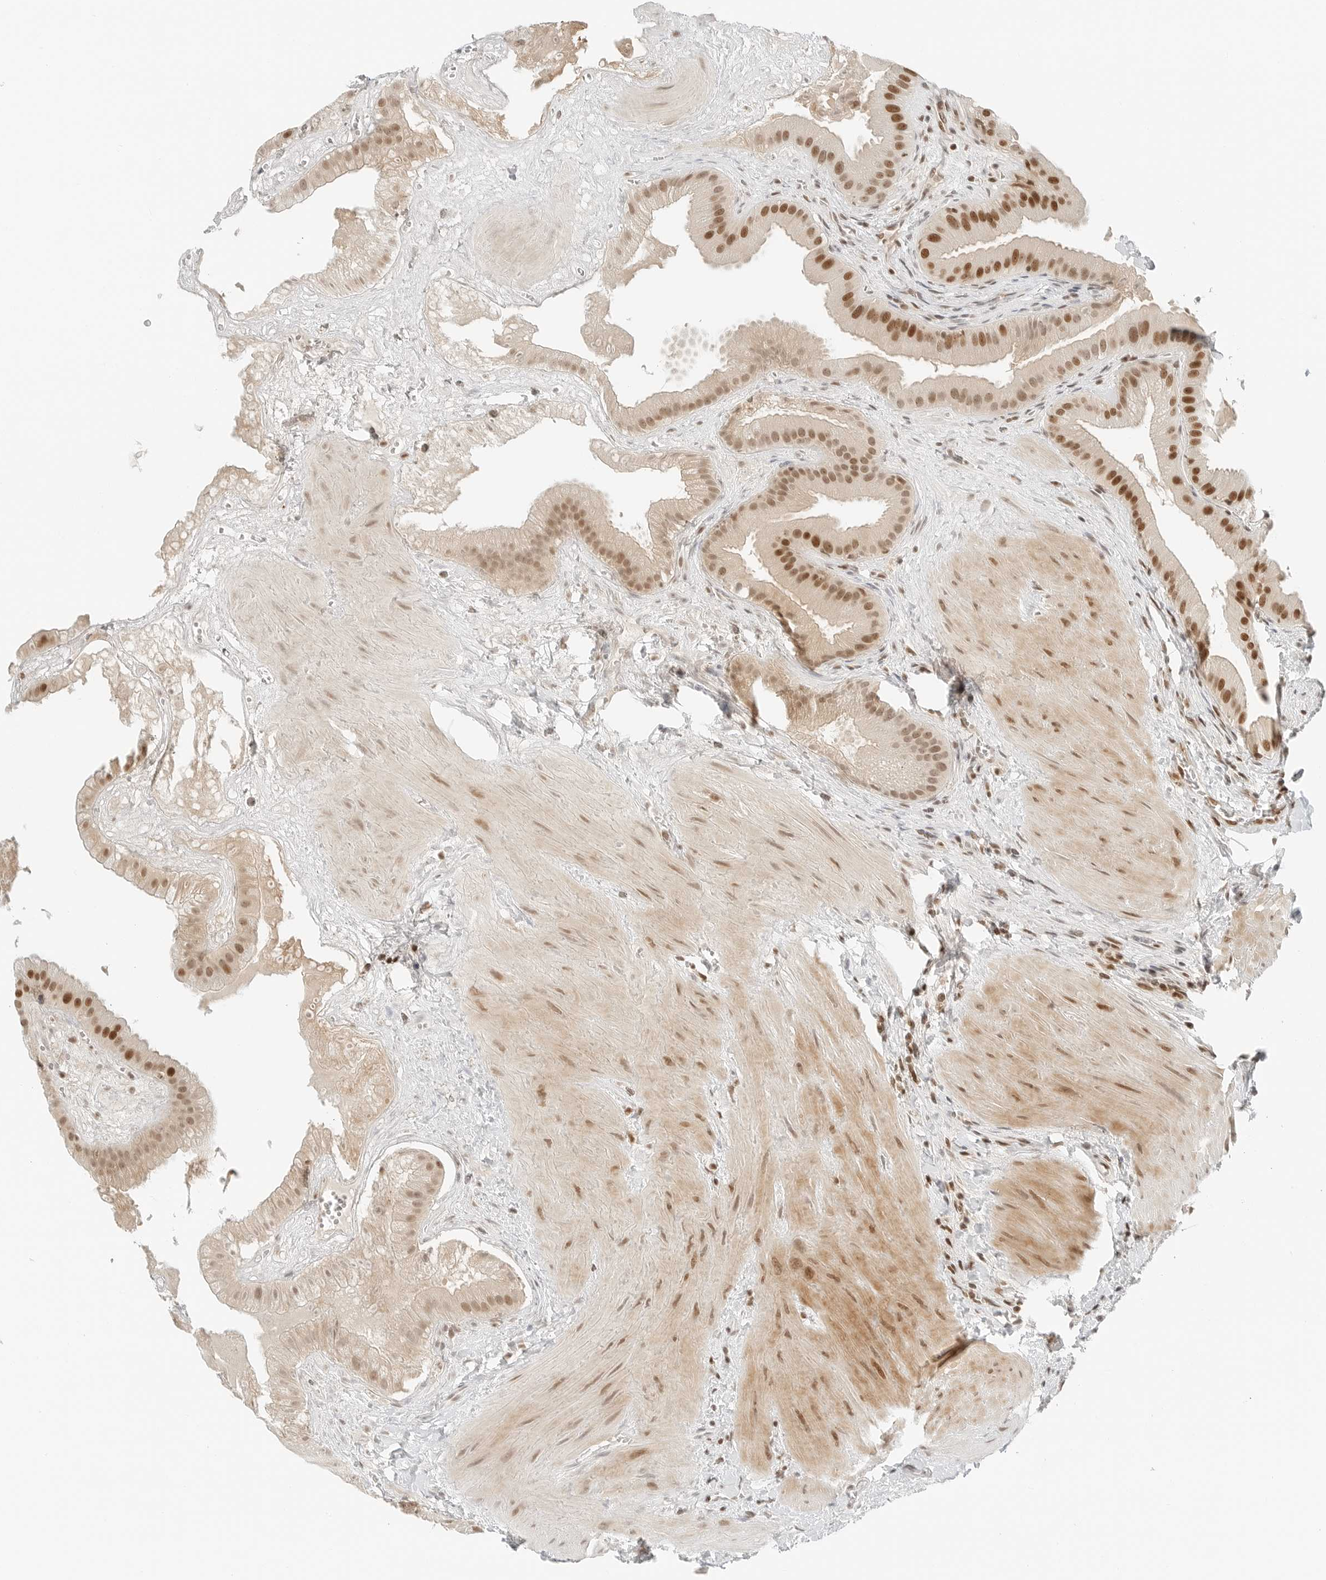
{"staining": {"intensity": "strong", "quantity": ">75%", "location": "nuclear"}, "tissue": "gallbladder", "cell_type": "Glandular cells", "image_type": "normal", "snomed": [{"axis": "morphology", "description": "Normal tissue, NOS"}, {"axis": "topography", "description": "Gallbladder"}], "caption": "Gallbladder stained for a protein exhibits strong nuclear positivity in glandular cells.", "gene": "CRTC2", "patient": {"sex": "male", "age": 55}}